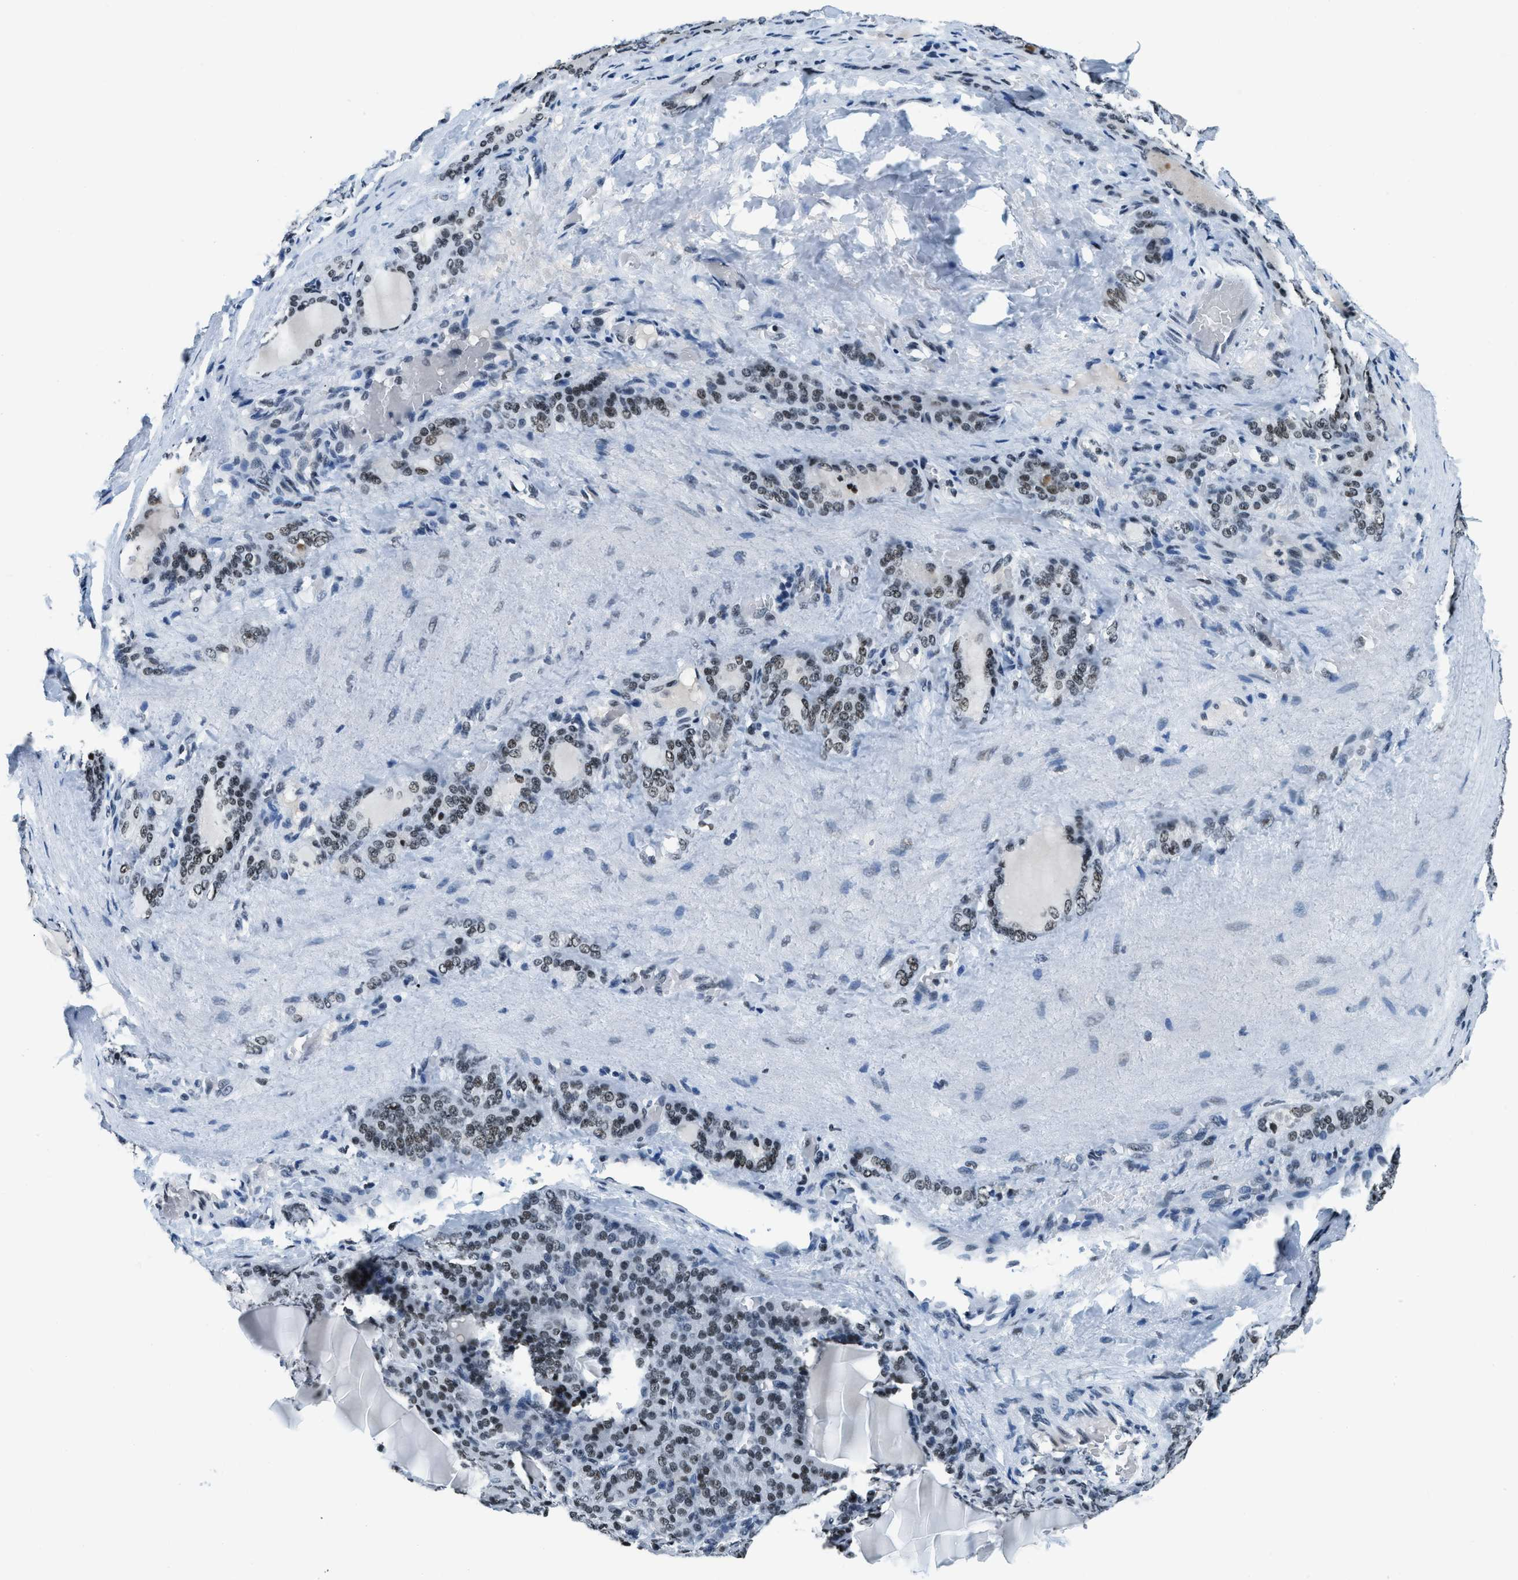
{"staining": {"intensity": "strong", "quantity": ">75%", "location": "nuclear"}, "tissue": "thyroid gland", "cell_type": "Glandular cells", "image_type": "normal", "snomed": [{"axis": "morphology", "description": "Normal tissue, NOS"}, {"axis": "topography", "description": "Thyroid gland"}], "caption": "This is an image of IHC staining of normal thyroid gland, which shows strong positivity in the nuclear of glandular cells.", "gene": "TOP1", "patient": {"sex": "female", "age": 28}}